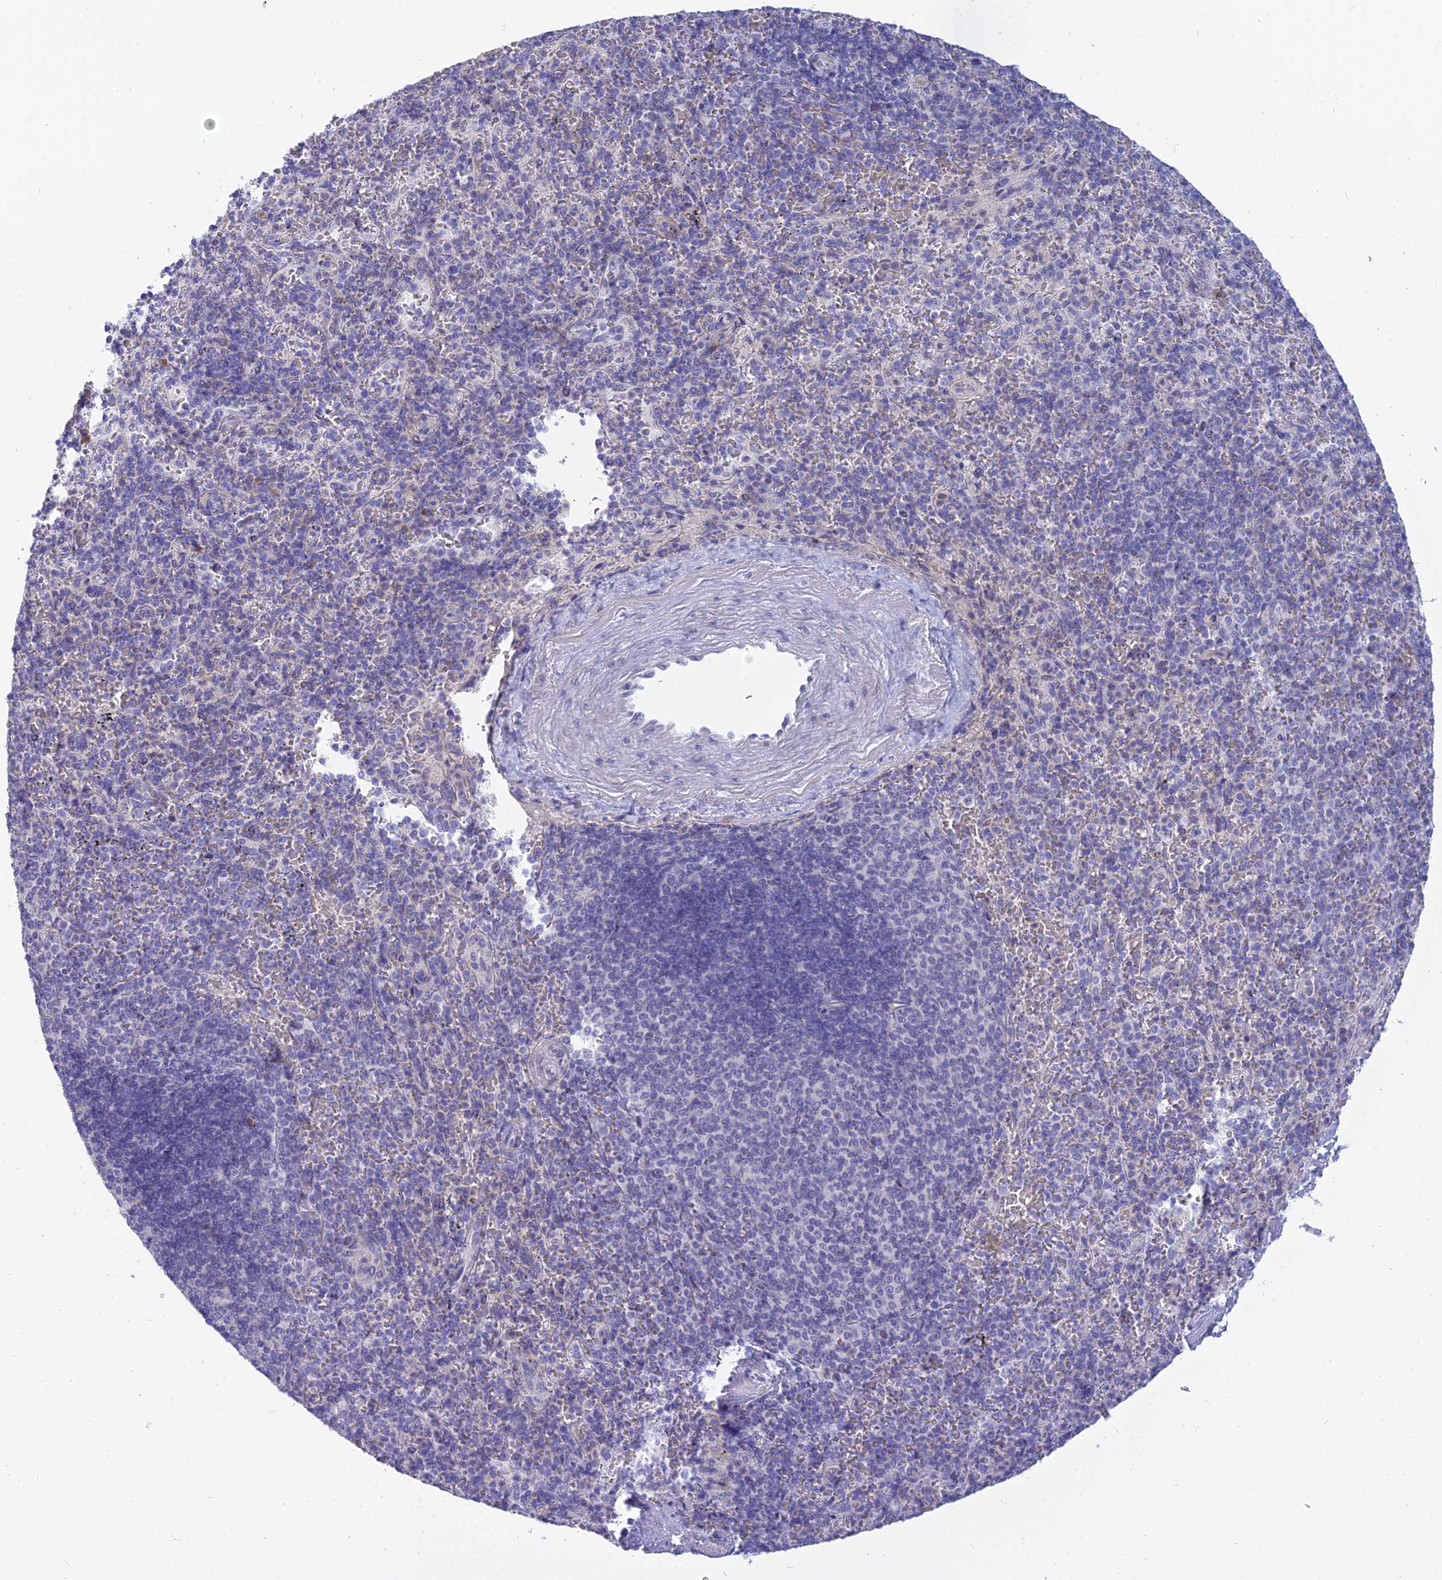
{"staining": {"intensity": "negative", "quantity": "none", "location": "none"}, "tissue": "spleen", "cell_type": "Cells in red pulp", "image_type": "normal", "snomed": [{"axis": "morphology", "description": "Normal tissue, NOS"}, {"axis": "topography", "description": "Spleen"}], "caption": "A photomicrograph of spleen stained for a protein reveals no brown staining in cells in red pulp. (Brightfield microscopy of DAB IHC at high magnification).", "gene": "MBD3L1", "patient": {"sex": "male", "age": 82}}